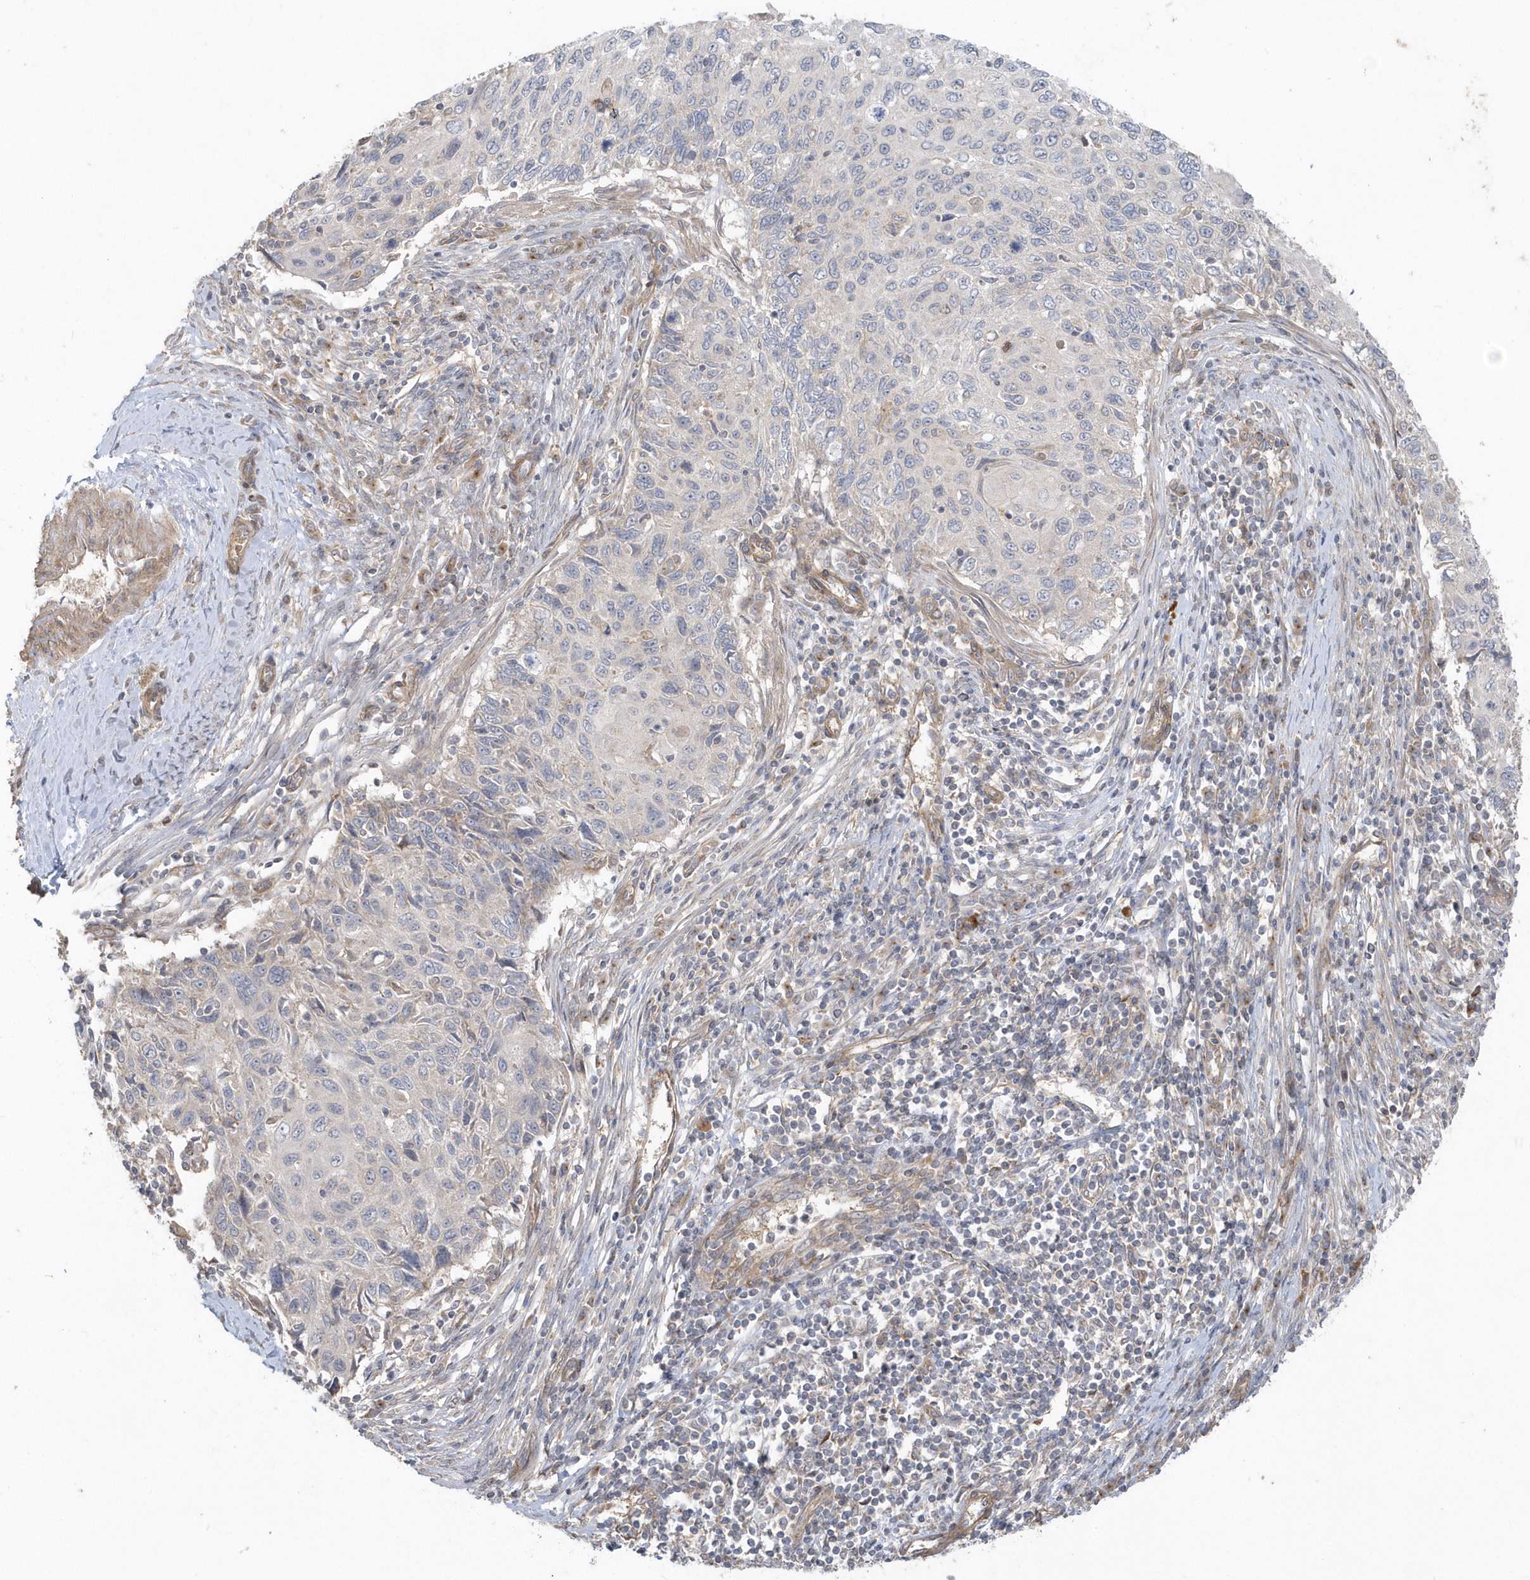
{"staining": {"intensity": "negative", "quantity": "none", "location": "none"}, "tissue": "cervical cancer", "cell_type": "Tumor cells", "image_type": "cancer", "snomed": [{"axis": "morphology", "description": "Squamous cell carcinoma, NOS"}, {"axis": "topography", "description": "Cervix"}], "caption": "Image shows no protein expression in tumor cells of cervical cancer (squamous cell carcinoma) tissue.", "gene": "ACTR1A", "patient": {"sex": "female", "age": 70}}